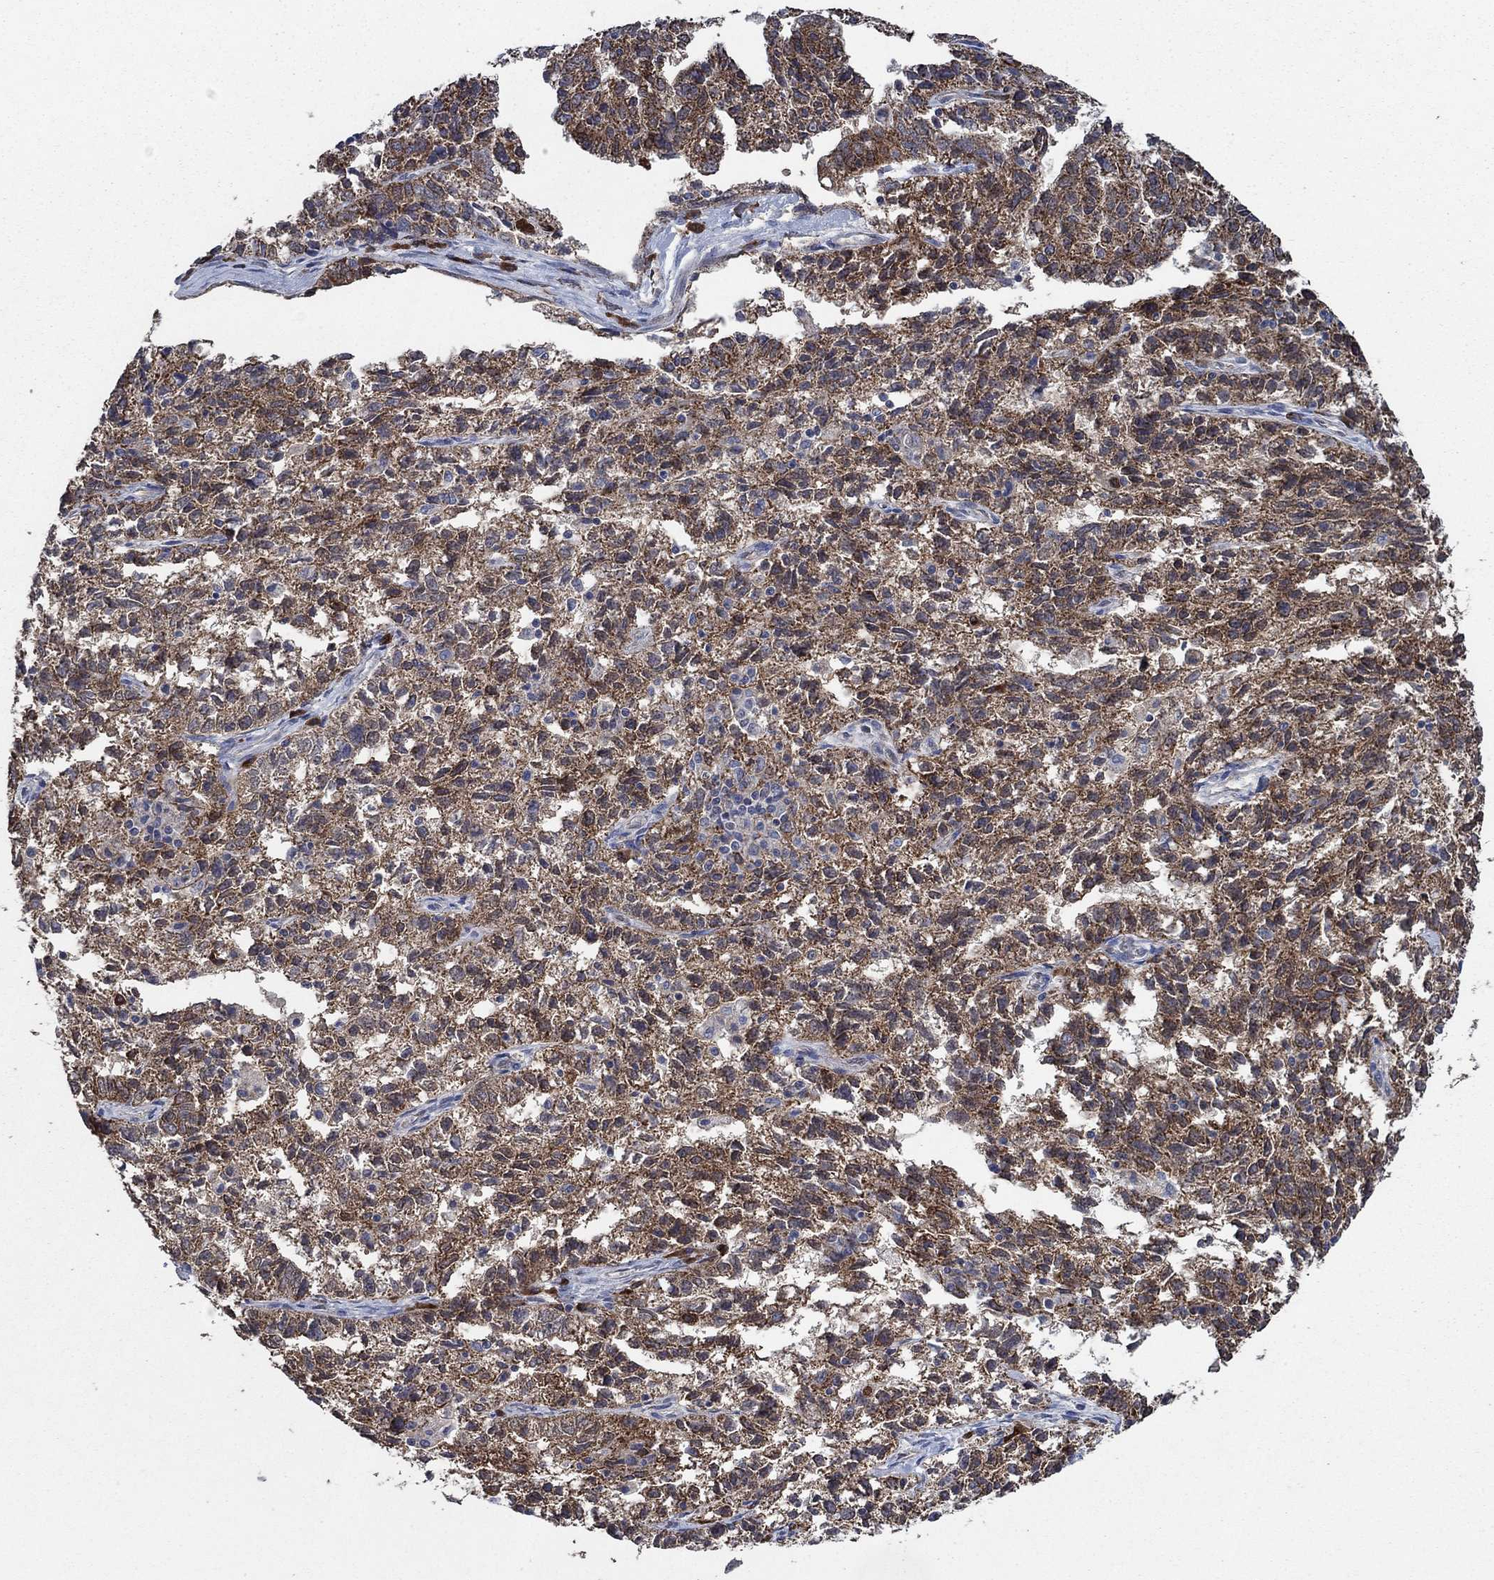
{"staining": {"intensity": "moderate", "quantity": "25%-75%", "location": "cytoplasmic/membranous"}, "tissue": "ovarian cancer", "cell_type": "Tumor cells", "image_type": "cancer", "snomed": [{"axis": "morphology", "description": "Cystadenocarcinoma, serous, NOS"}, {"axis": "topography", "description": "Ovary"}], "caption": "High-magnification brightfield microscopy of ovarian cancer (serous cystadenocarcinoma) stained with DAB (3,3'-diaminobenzidine) (brown) and counterstained with hematoxylin (blue). tumor cells exhibit moderate cytoplasmic/membranous expression is present in about25%-75% of cells.", "gene": "HID1", "patient": {"sex": "female", "age": 71}}